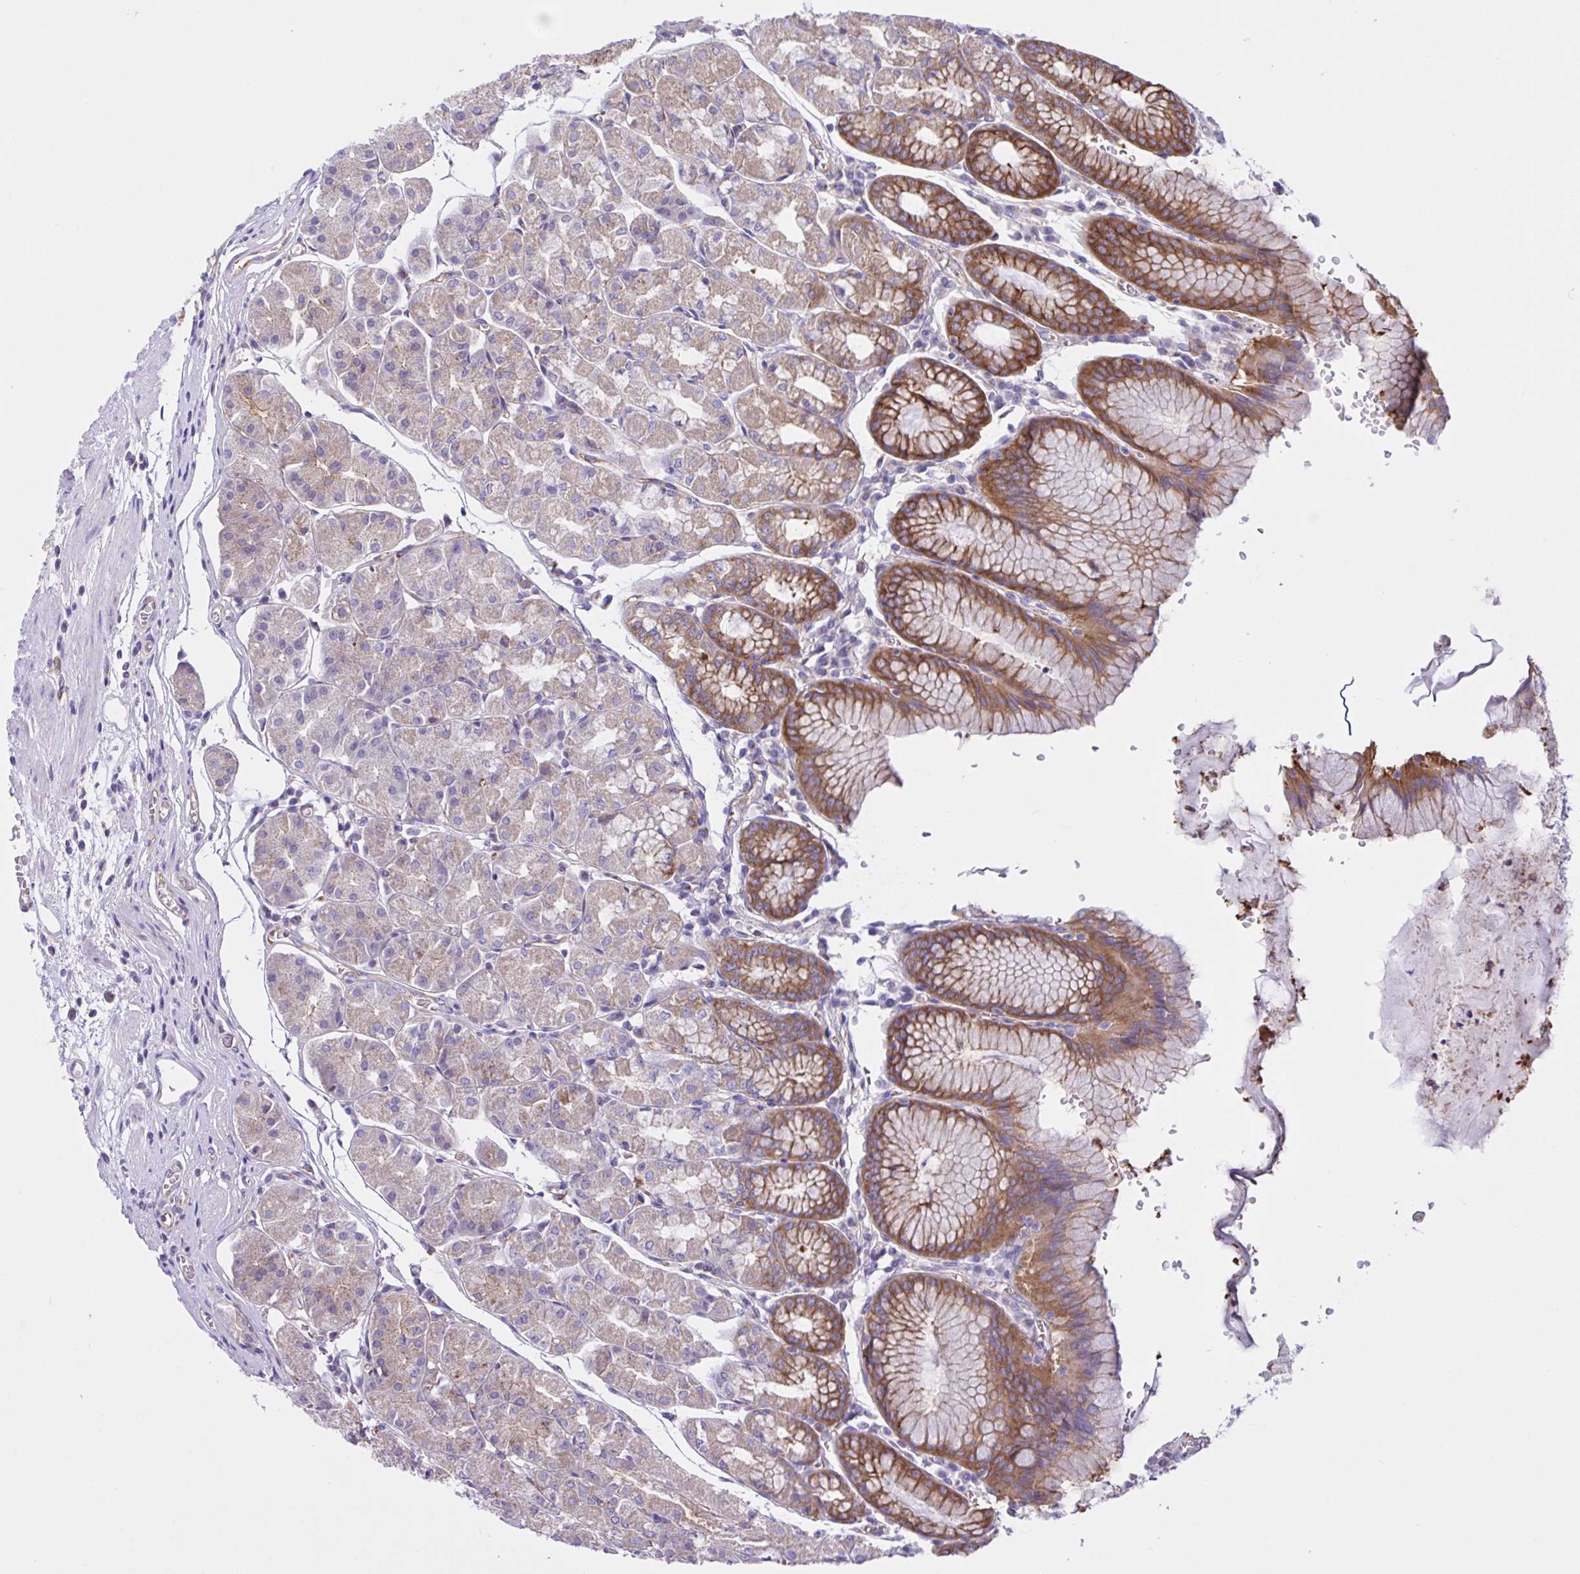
{"staining": {"intensity": "strong", "quantity": "25%-75%", "location": "cytoplasmic/membranous"}, "tissue": "stomach", "cell_type": "Glandular cells", "image_type": "normal", "snomed": [{"axis": "morphology", "description": "Normal tissue, NOS"}, {"axis": "topography", "description": "Stomach"}], "caption": "This histopathology image exhibits immunohistochemistry (IHC) staining of normal stomach, with high strong cytoplasmic/membranous staining in about 25%-75% of glandular cells.", "gene": "OR51M1", "patient": {"sex": "male", "age": 55}}